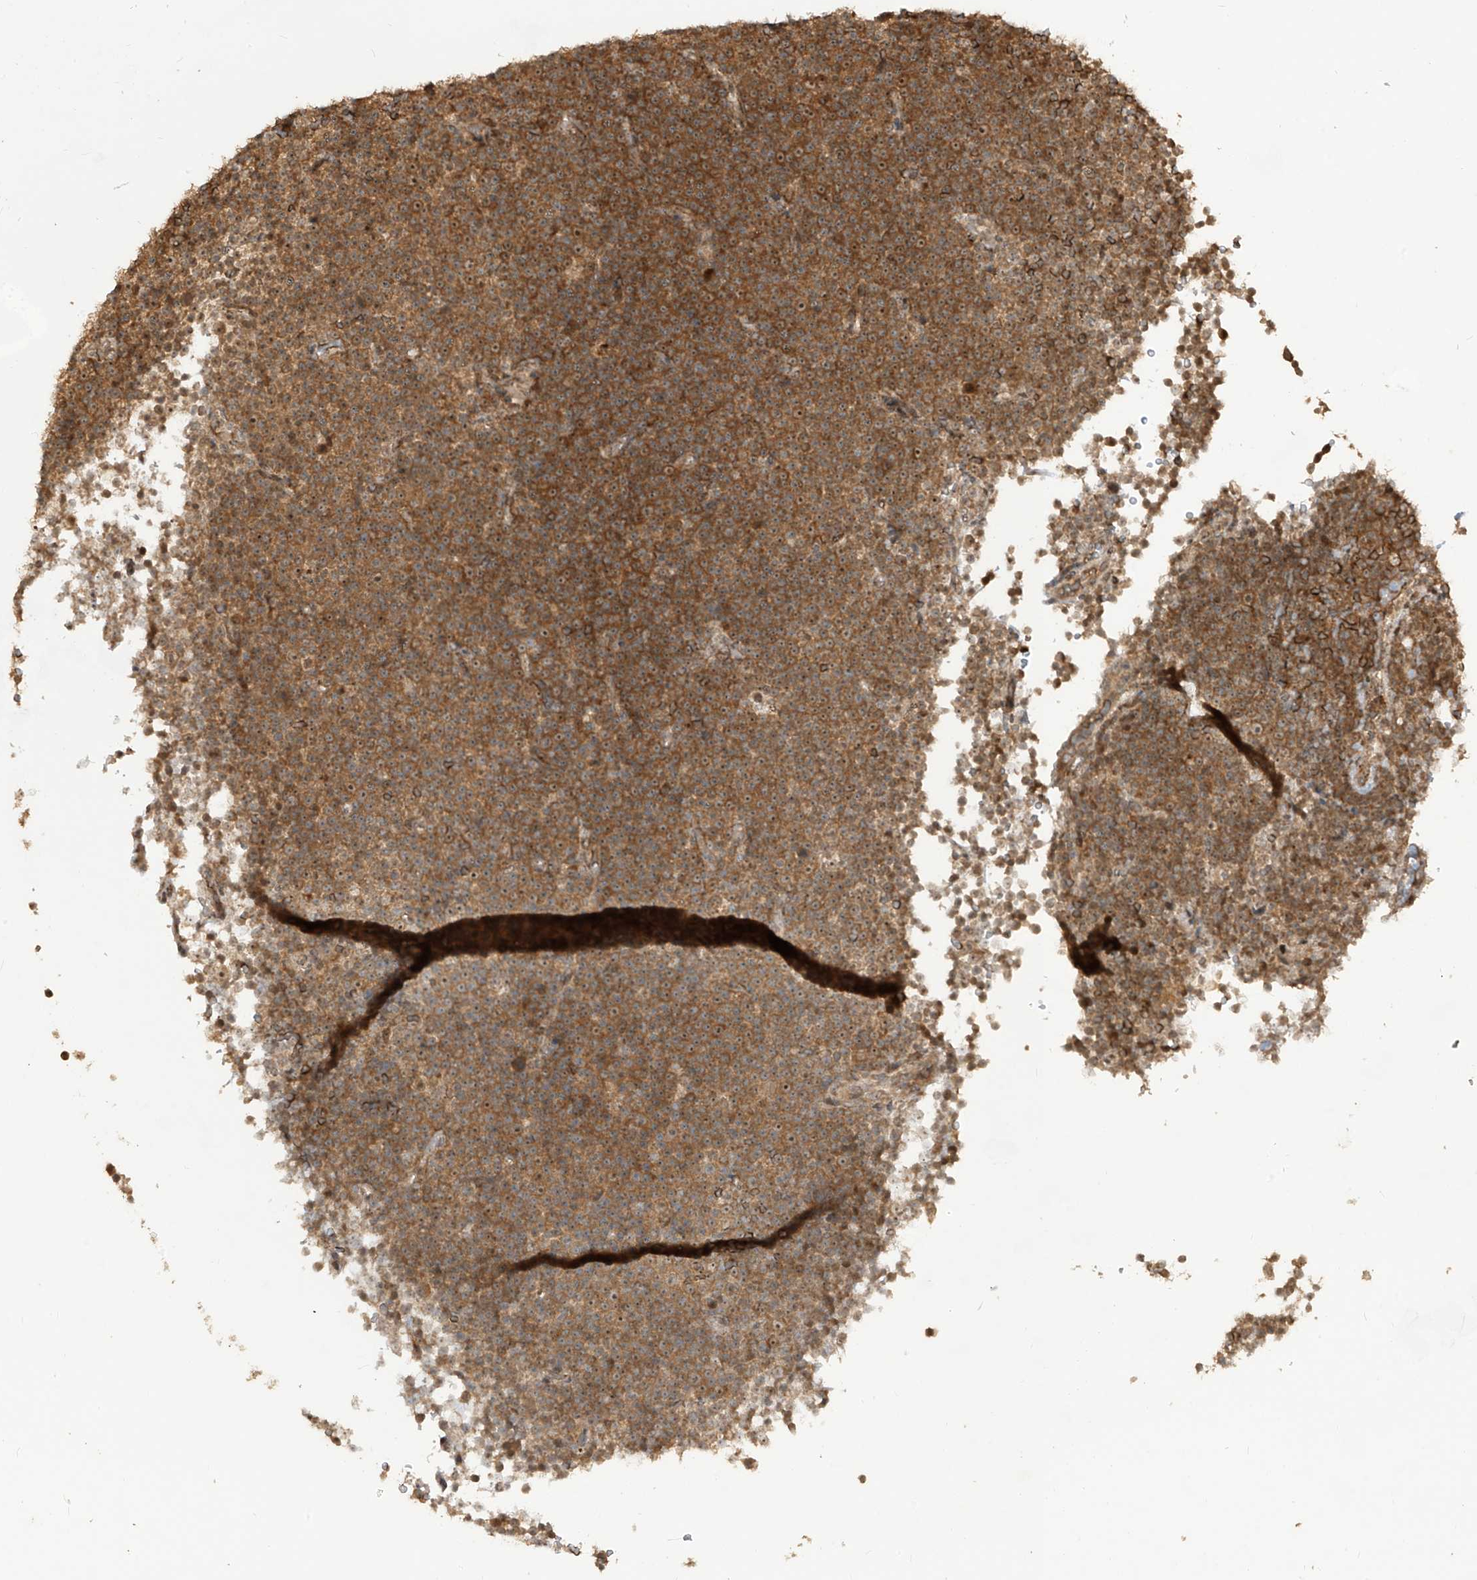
{"staining": {"intensity": "moderate", "quantity": ">75%", "location": "cytoplasmic/membranous,nuclear"}, "tissue": "lymphoma", "cell_type": "Tumor cells", "image_type": "cancer", "snomed": [{"axis": "morphology", "description": "Malignant lymphoma, non-Hodgkin's type, Low grade"}, {"axis": "topography", "description": "Lymph node"}], "caption": "Immunohistochemistry (IHC) histopathology image of low-grade malignant lymphoma, non-Hodgkin's type stained for a protein (brown), which shows medium levels of moderate cytoplasmic/membranous and nuclear expression in about >75% of tumor cells.", "gene": "CARF", "patient": {"sex": "female", "age": 67}}